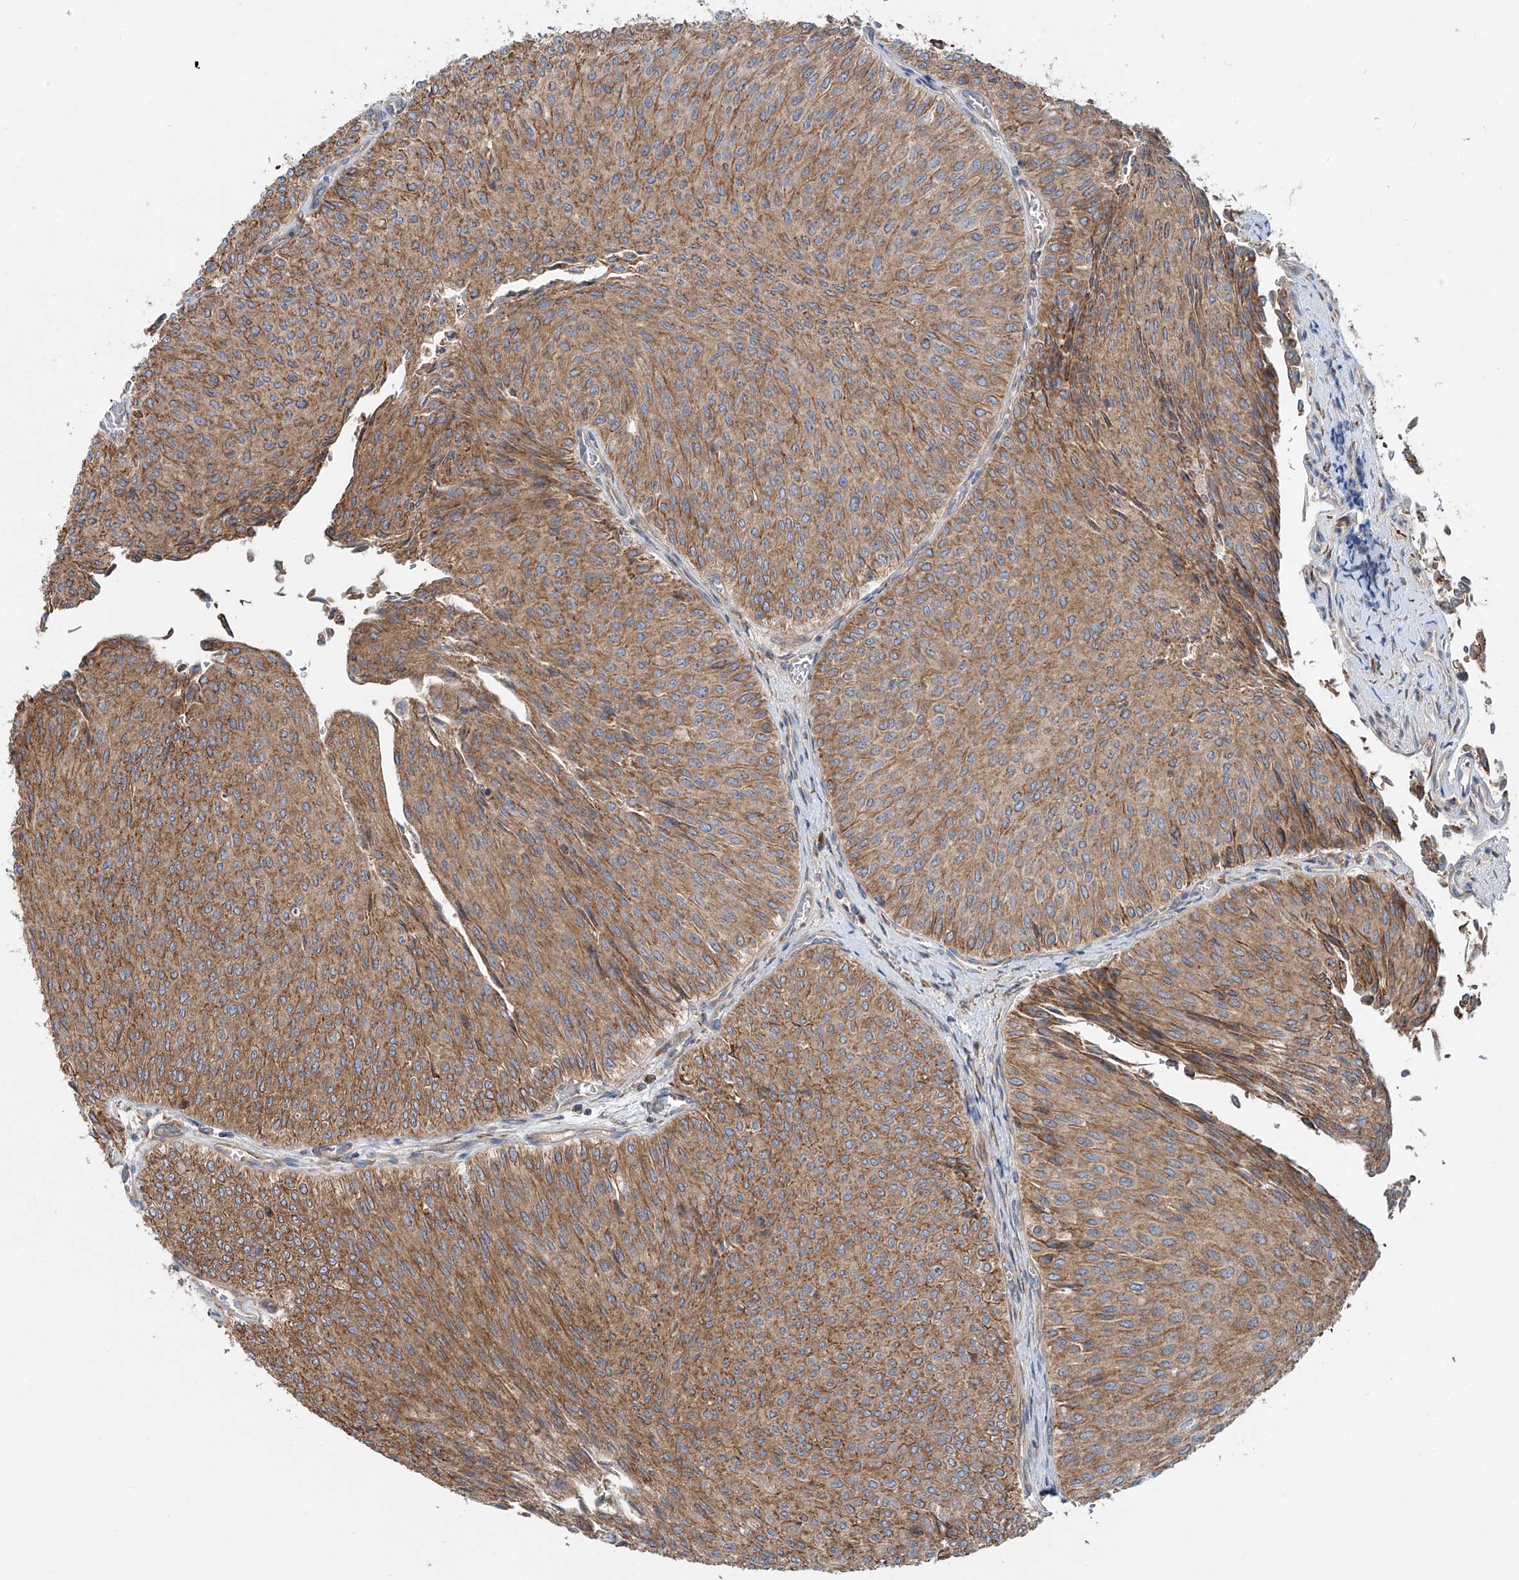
{"staining": {"intensity": "moderate", "quantity": ">75%", "location": "cytoplasmic/membranous"}, "tissue": "urothelial cancer", "cell_type": "Tumor cells", "image_type": "cancer", "snomed": [{"axis": "morphology", "description": "Urothelial carcinoma, Low grade"}, {"axis": "topography", "description": "Urinary bladder"}], "caption": "Immunohistochemical staining of human urothelial carcinoma (low-grade) exhibits medium levels of moderate cytoplasmic/membranous staining in about >75% of tumor cells.", "gene": "SNAP29", "patient": {"sex": "male", "age": 78}}